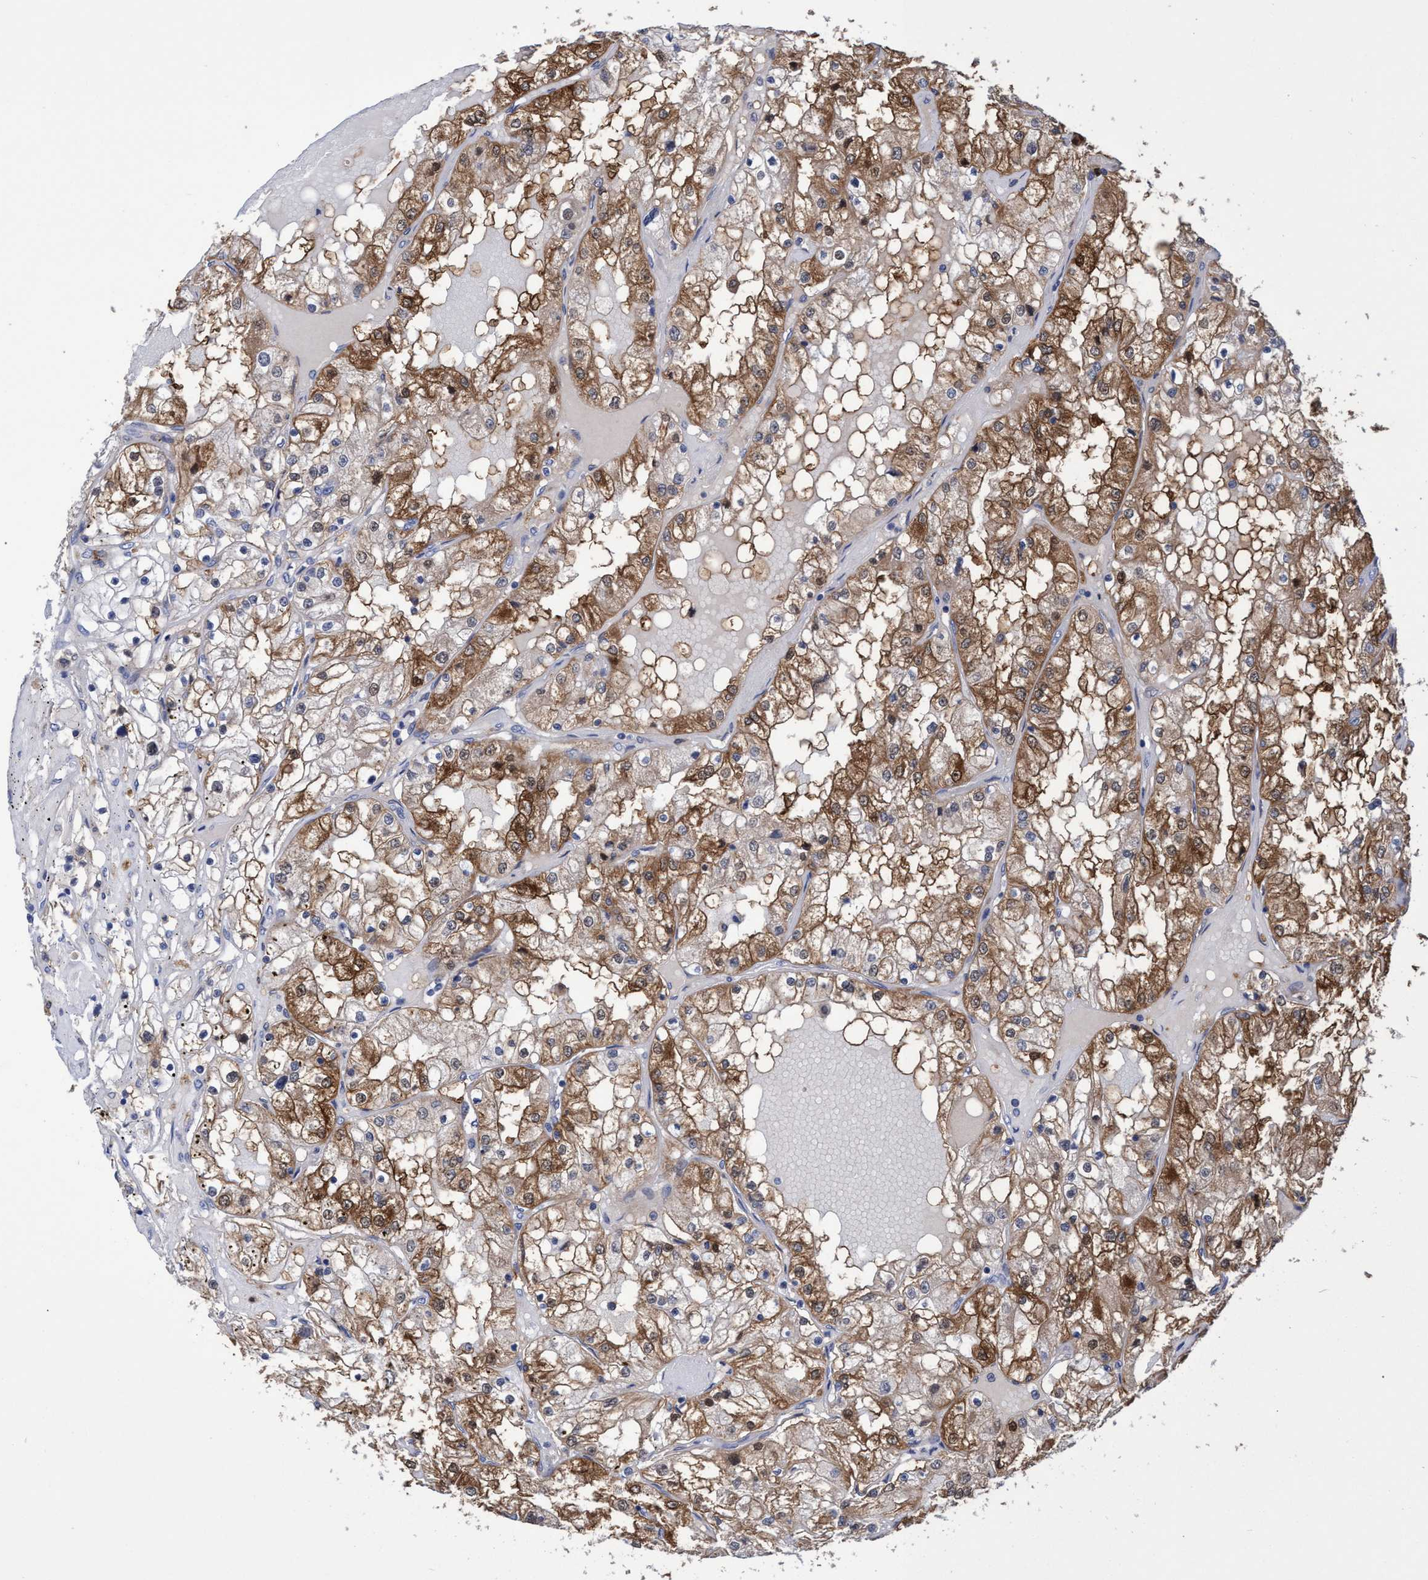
{"staining": {"intensity": "strong", "quantity": ">75%", "location": "cytoplasmic/membranous"}, "tissue": "renal cancer", "cell_type": "Tumor cells", "image_type": "cancer", "snomed": [{"axis": "morphology", "description": "Adenocarcinoma, NOS"}, {"axis": "topography", "description": "Kidney"}], "caption": "An immunohistochemistry histopathology image of neoplastic tissue is shown. Protein staining in brown labels strong cytoplasmic/membranous positivity in renal adenocarcinoma within tumor cells. The protein of interest is shown in brown color, while the nuclei are stained blue.", "gene": "PNPO", "patient": {"sex": "male", "age": 68}}